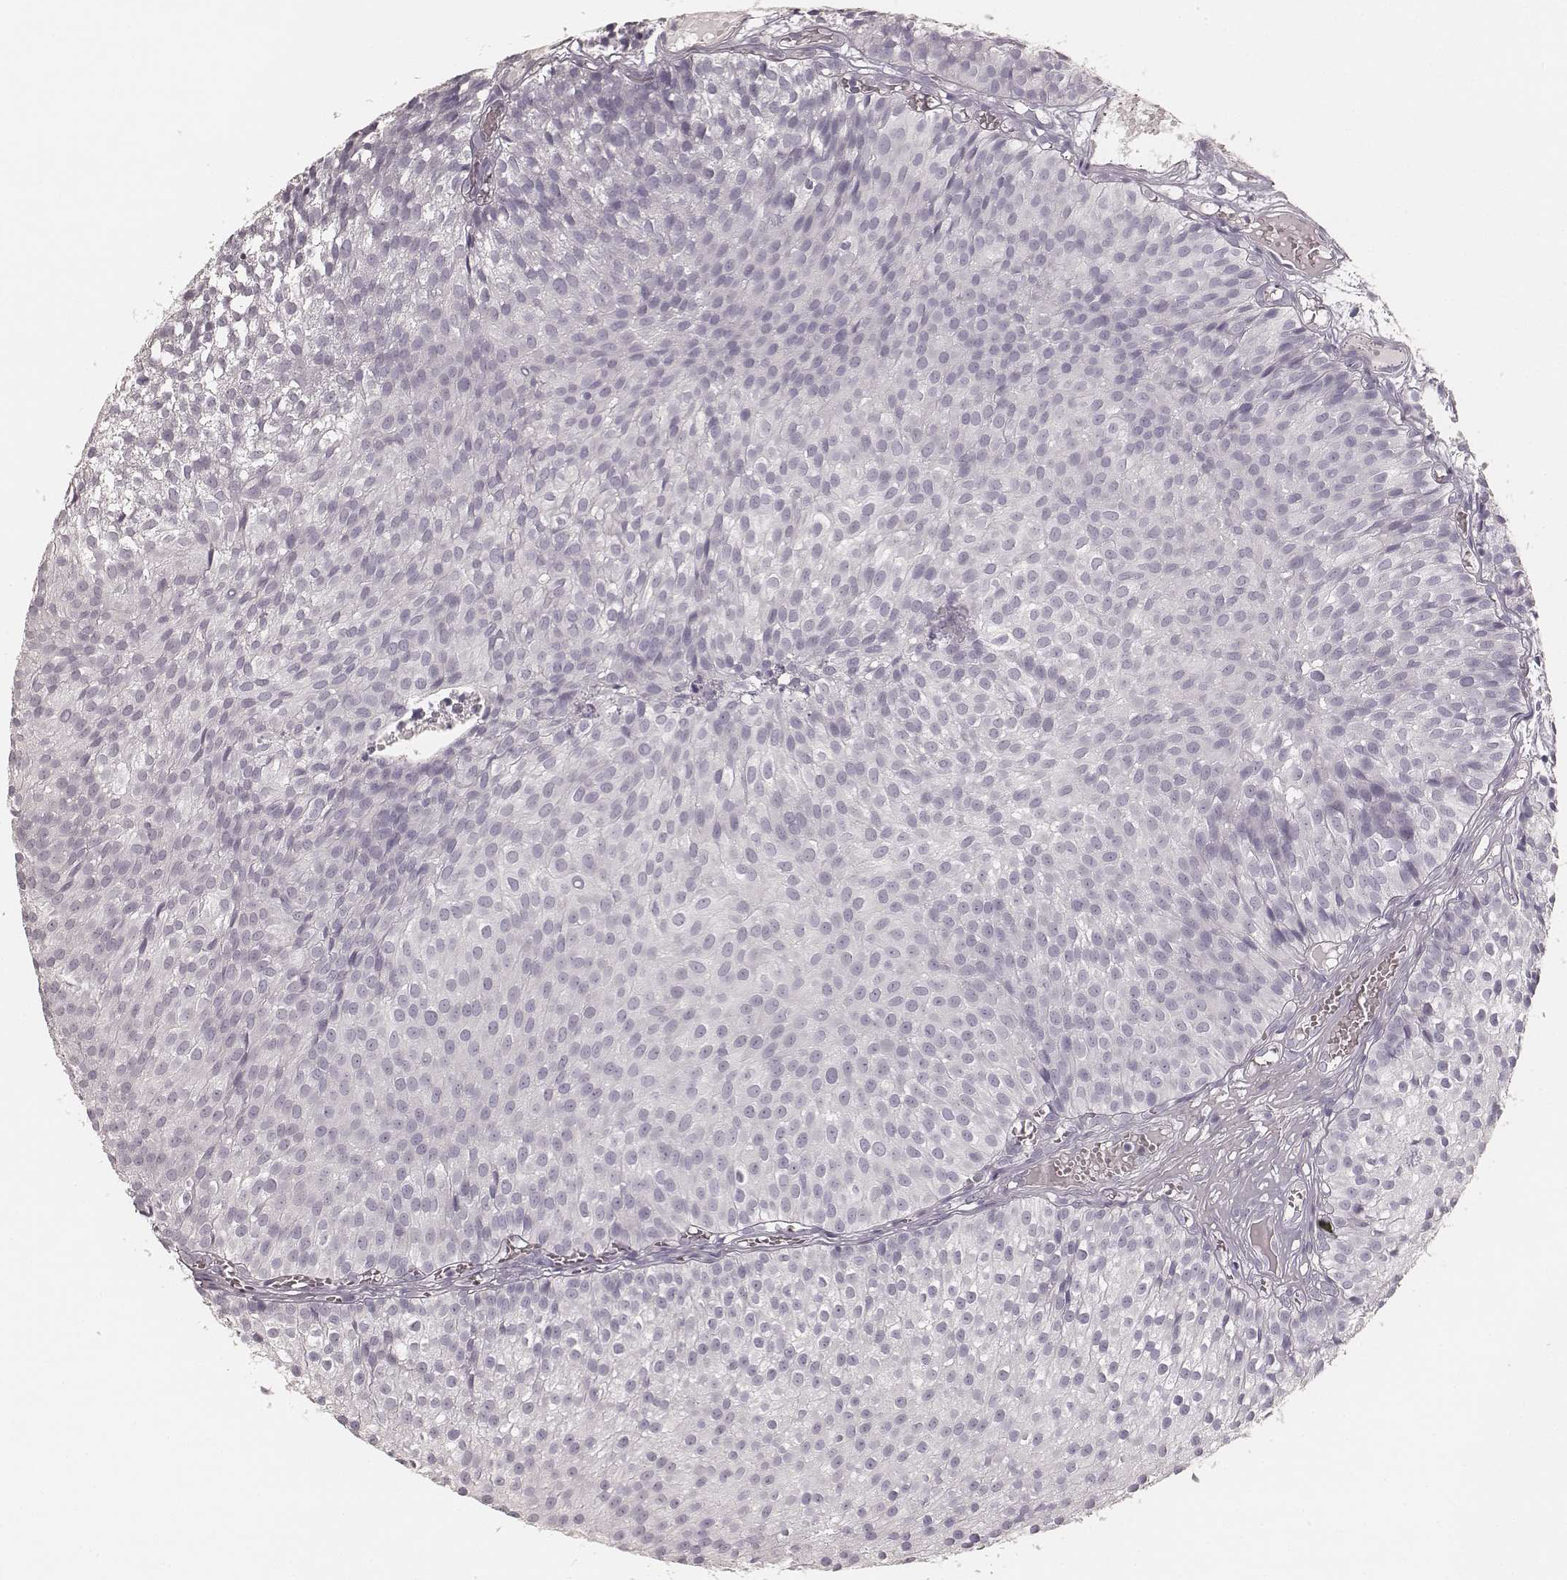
{"staining": {"intensity": "negative", "quantity": "none", "location": "none"}, "tissue": "urothelial cancer", "cell_type": "Tumor cells", "image_type": "cancer", "snomed": [{"axis": "morphology", "description": "Urothelial carcinoma, Low grade"}, {"axis": "topography", "description": "Urinary bladder"}], "caption": "A photomicrograph of human urothelial cancer is negative for staining in tumor cells.", "gene": "KRT82", "patient": {"sex": "male", "age": 63}}